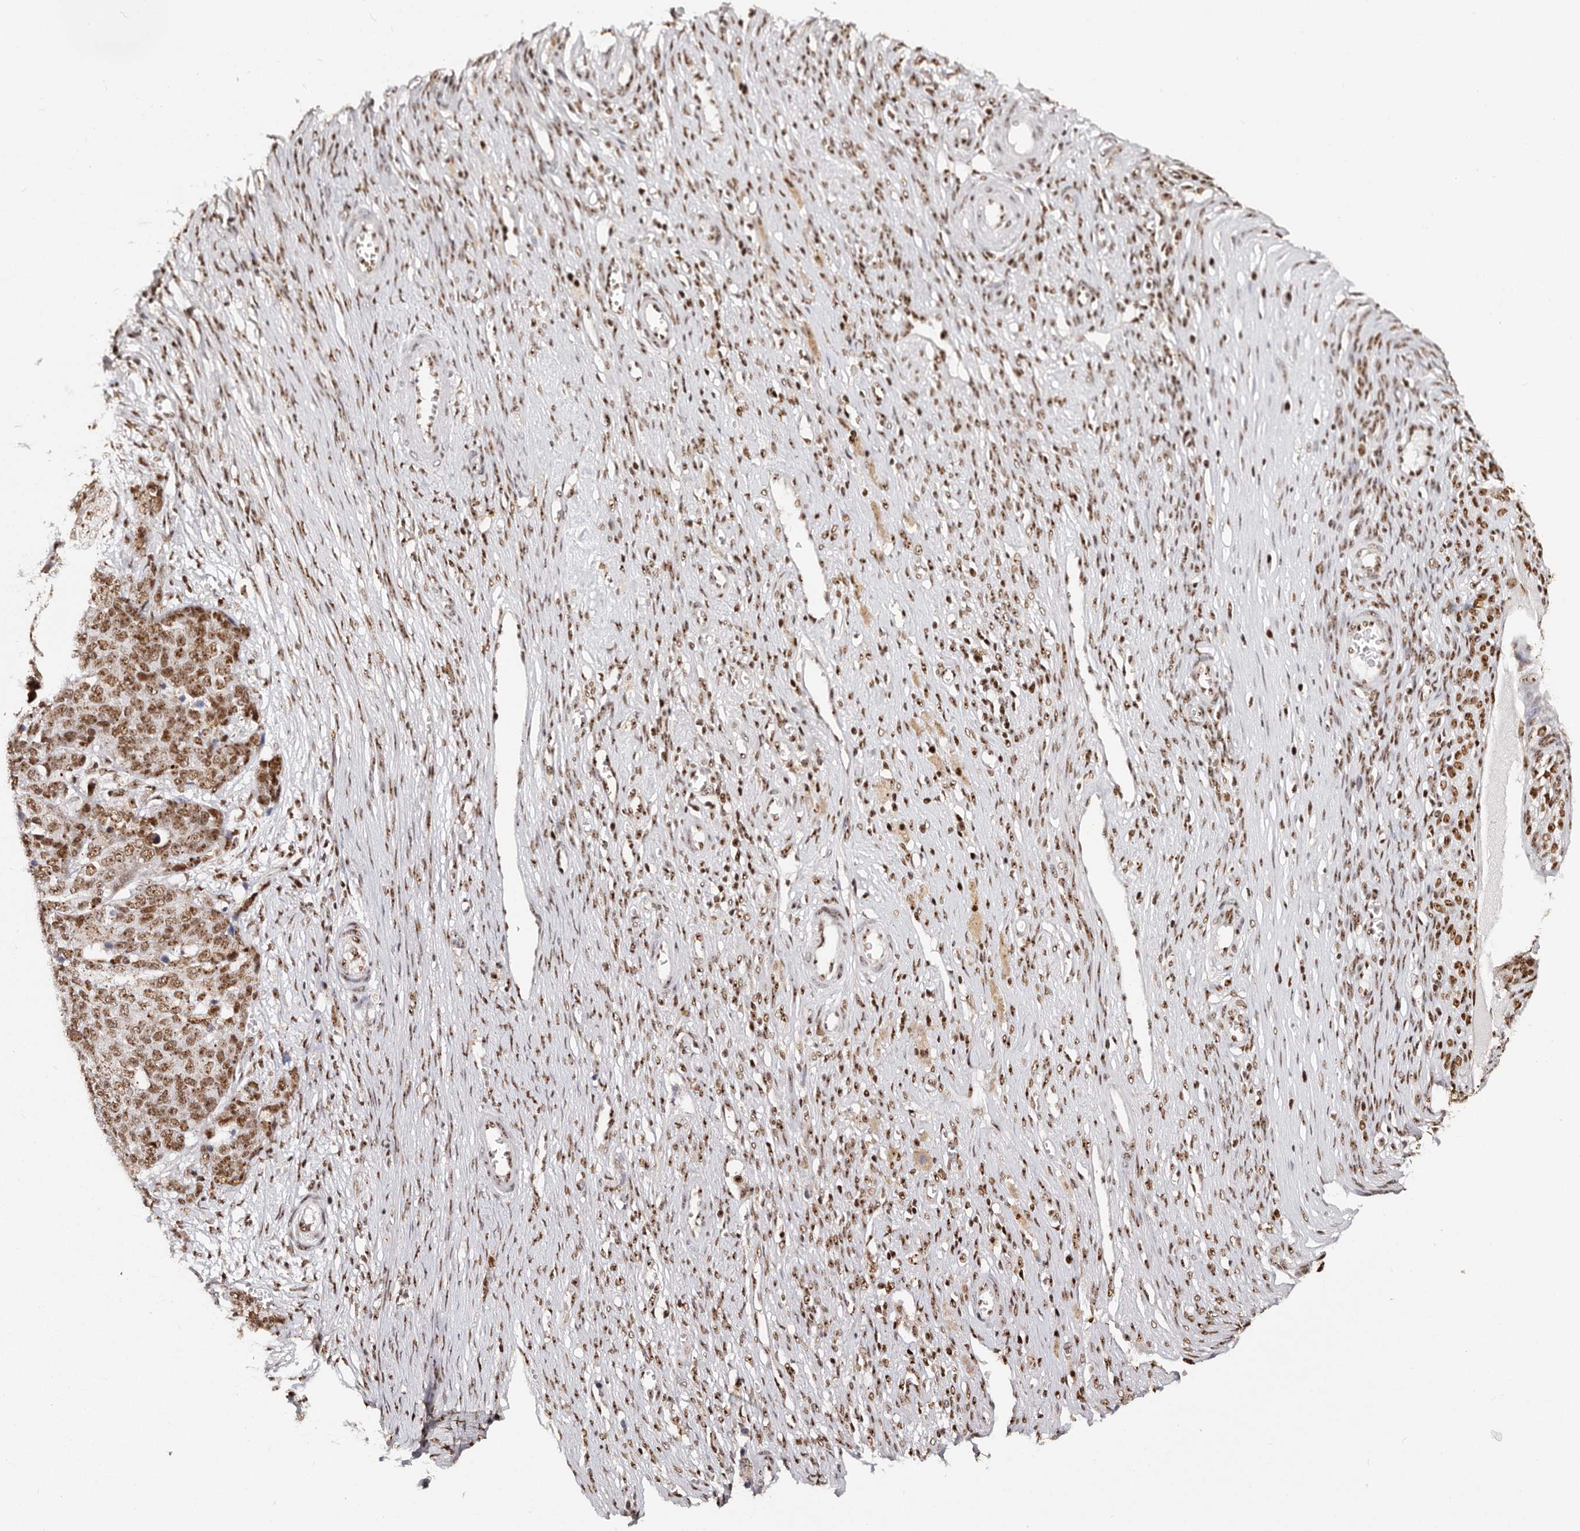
{"staining": {"intensity": "strong", "quantity": ">75%", "location": "nuclear"}, "tissue": "ovarian cancer", "cell_type": "Tumor cells", "image_type": "cancer", "snomed": [{"axis": "morphology", "description": "Cystadenocarcinoma, serous, NOS"}, {"axis": "topography", "description": "Ovary"}], "caption": "DAB immunohistochemical staining of ovarian serous cystadenocarcinoma exhibits strong nuclear protein positivity in approximately >75% of tumor cells.", "gene": "IQGAP3", "patient": {"sex": "female", "age": 44}}